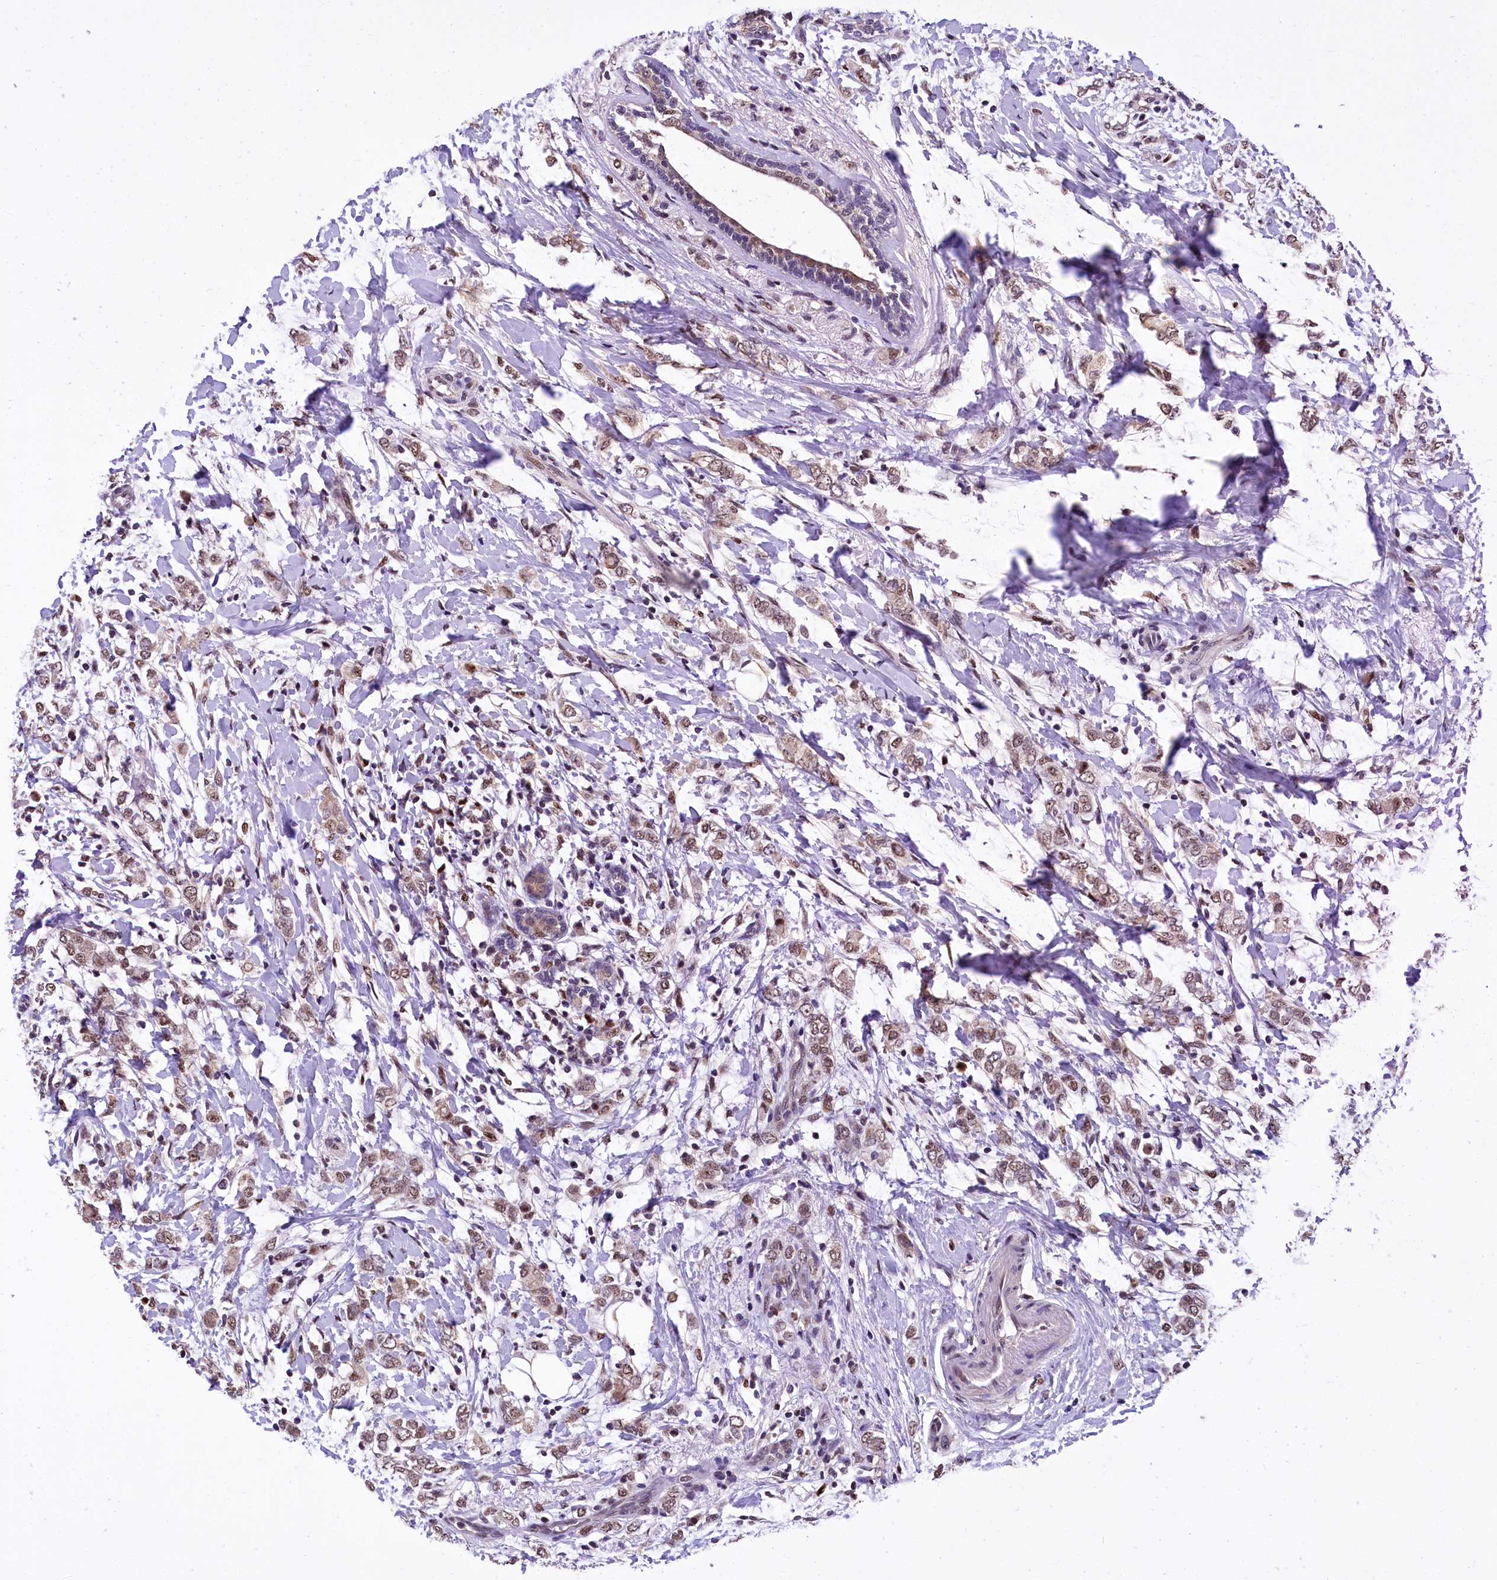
{"staining": {"intensity": "moderate", "quantity": ">75%", "location": "nuclear"}, "tissue": "breast cancer", "cell_type": "Tumor cells", "image_type": "cancer", "snomed": [{"axis": "morphology", "description": "Normal tissue, NOS"}, {"axis": "morphology", "description": "Lobular carcinoma"}, {"axis": "topography", "description": "Breast"}], "caption": "The micrograph displays immunohistochemical staining of breast cancer. There is moderate nuclear staining is appreciated in about >75% of tumor cells.", "gene": "HECTD4", "patient": {"sex": "female", "age": 47}}